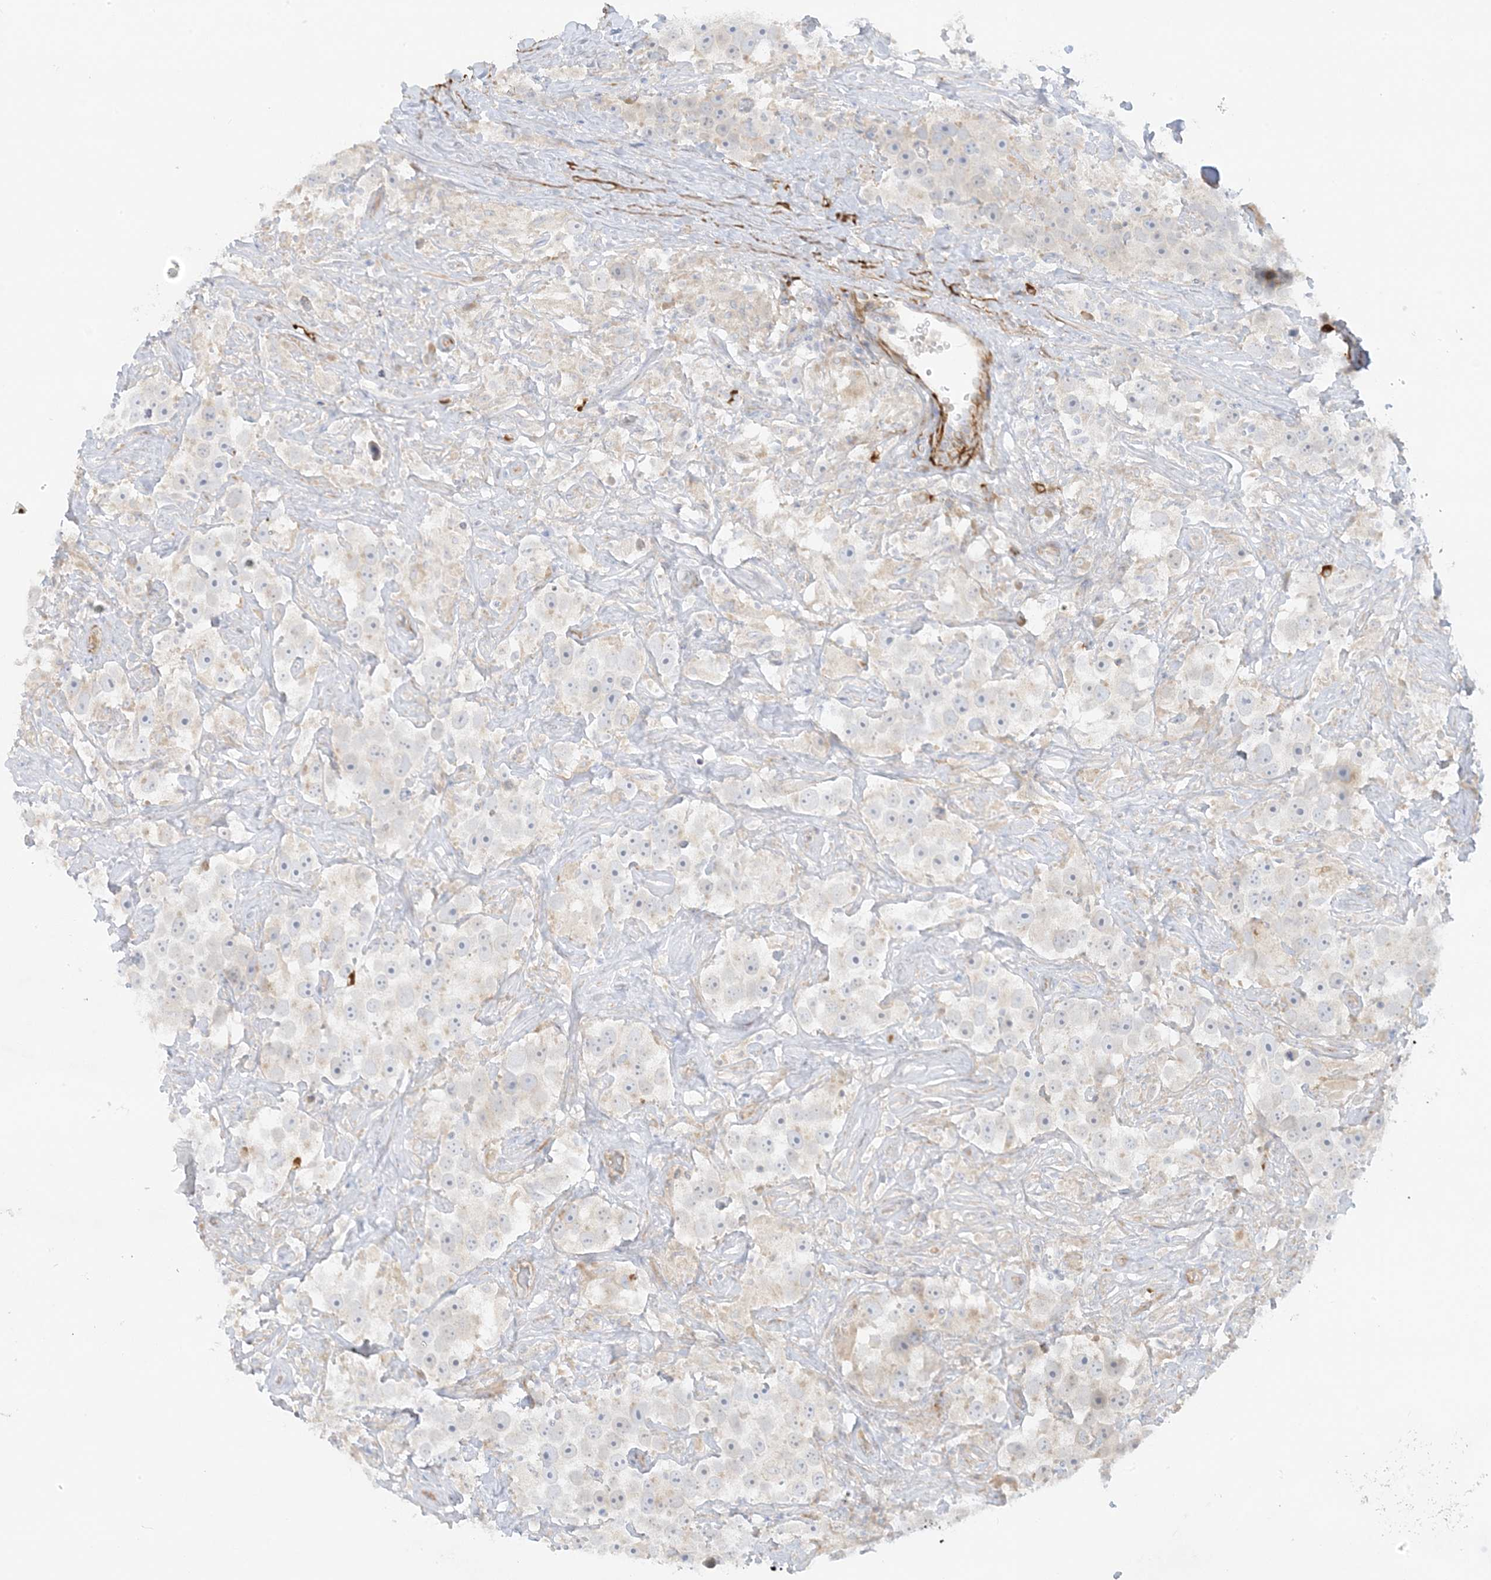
{"staining": {"intensity": "negative", "quantity": "none", "location": "none"}, "tissue": "testis cancer", "cell_type": "Tumor cells", "image_type": "cancer", "snomed": [{"axis": "morphology", "description": "Seminoma, NOS"}, {"axis": "topography", "description": "Testis"}], "caption": "DAB immunohistochemical staining of human seminoma (testis) shows no significant staining in tumor cells.", "gene": "THADA", "patient": {"sex": "male", "age": 49}}